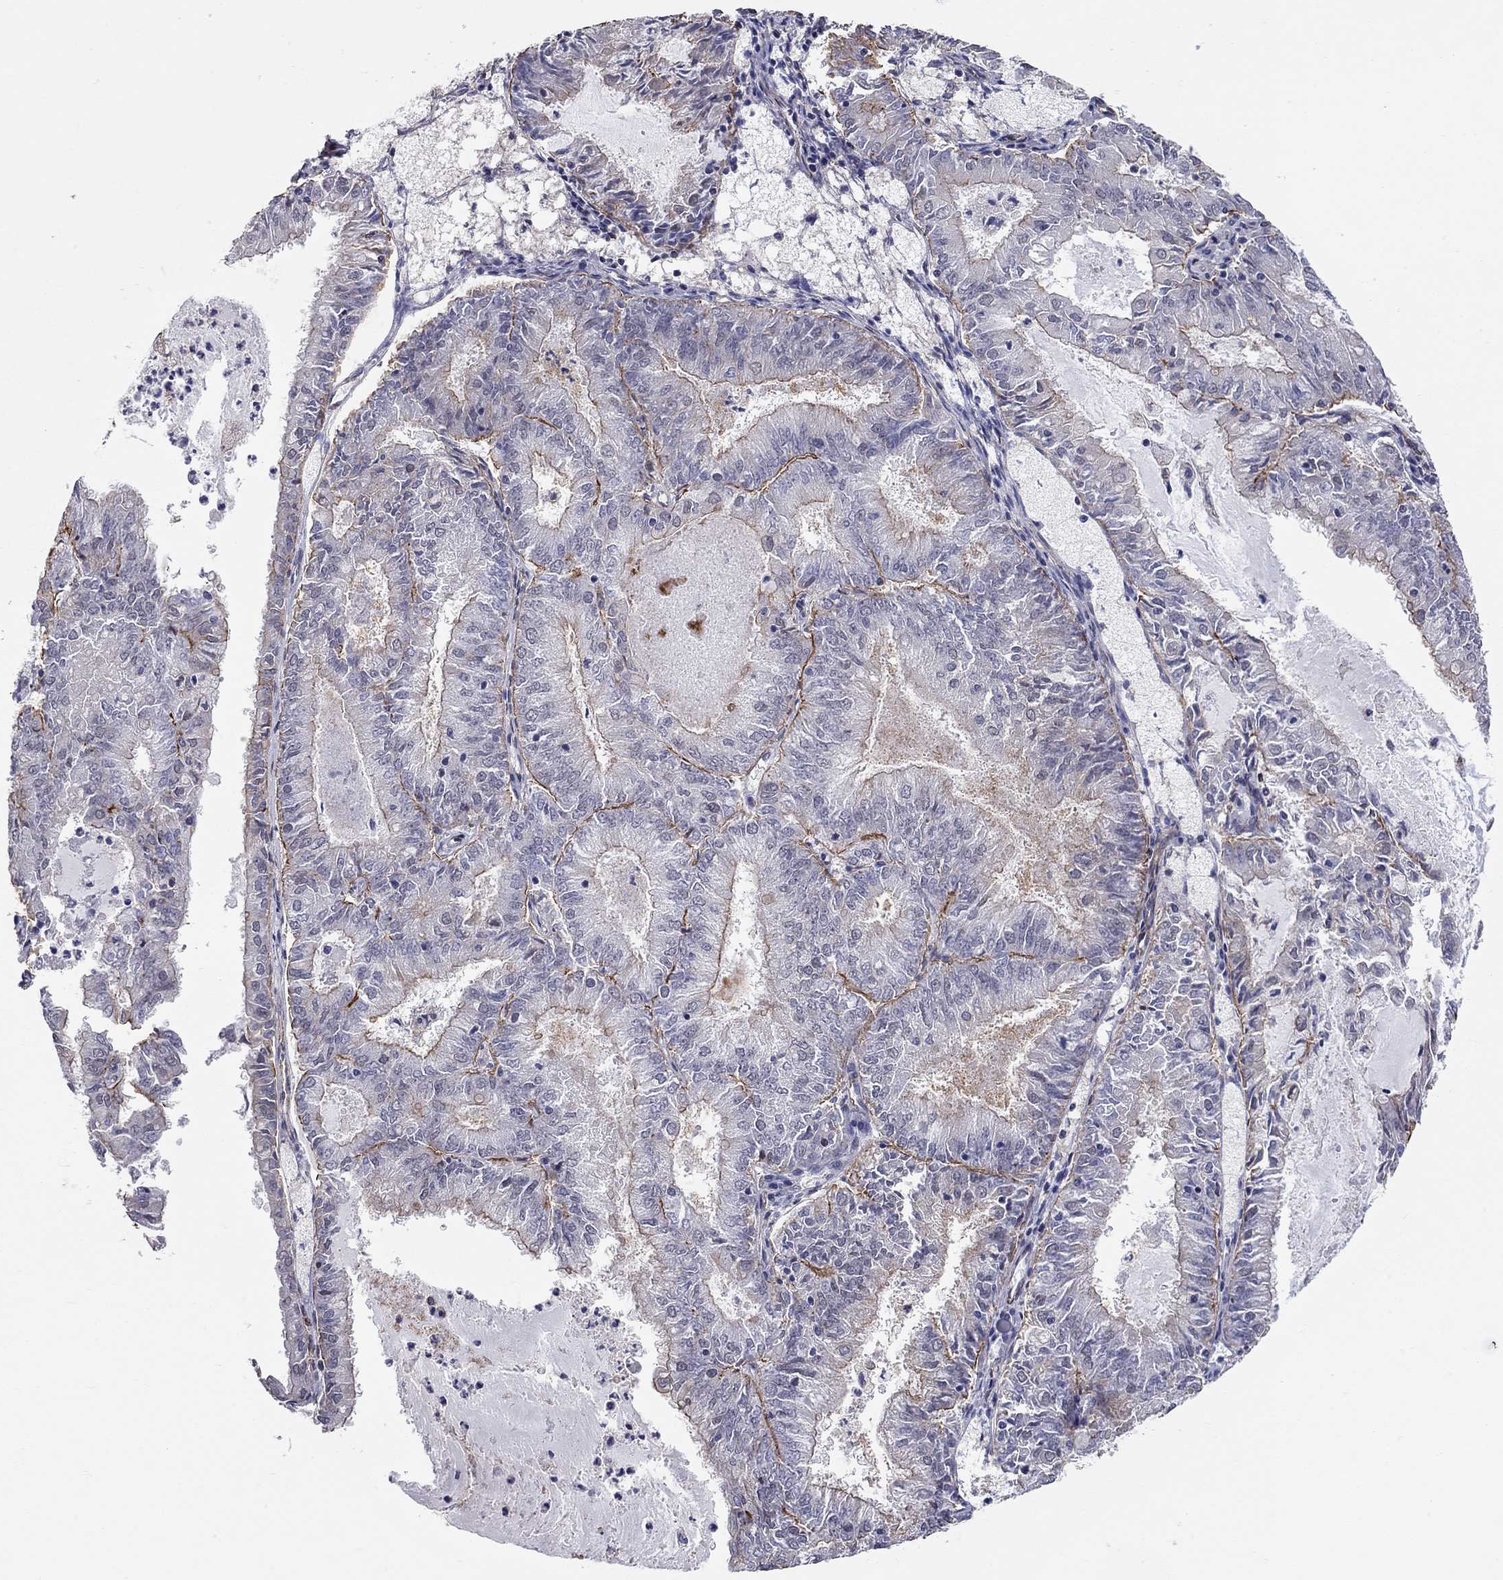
{"staining": {"intensity": "strong", "quantity": "25%-75%", "location": "cytoplasmic/membranous"}, "tissue": "endometrial cancer", "cell_type": "Tumor cells", "image_type": "cancer", "snomed": [{"axis": "morphology", "description": "Adenocarcinoma, NOS"}, {"axis": "topography", "description": "Endometrium"}], "caption": "Immunohistochemical staining of endometrial adenocarcinoma displays high levels of strong cytoplasmic/membranous protein staining in about 25%-75% of tumor cells.", "gene": "BICDL2", "patient": {"sex": "female", "age": 57}}